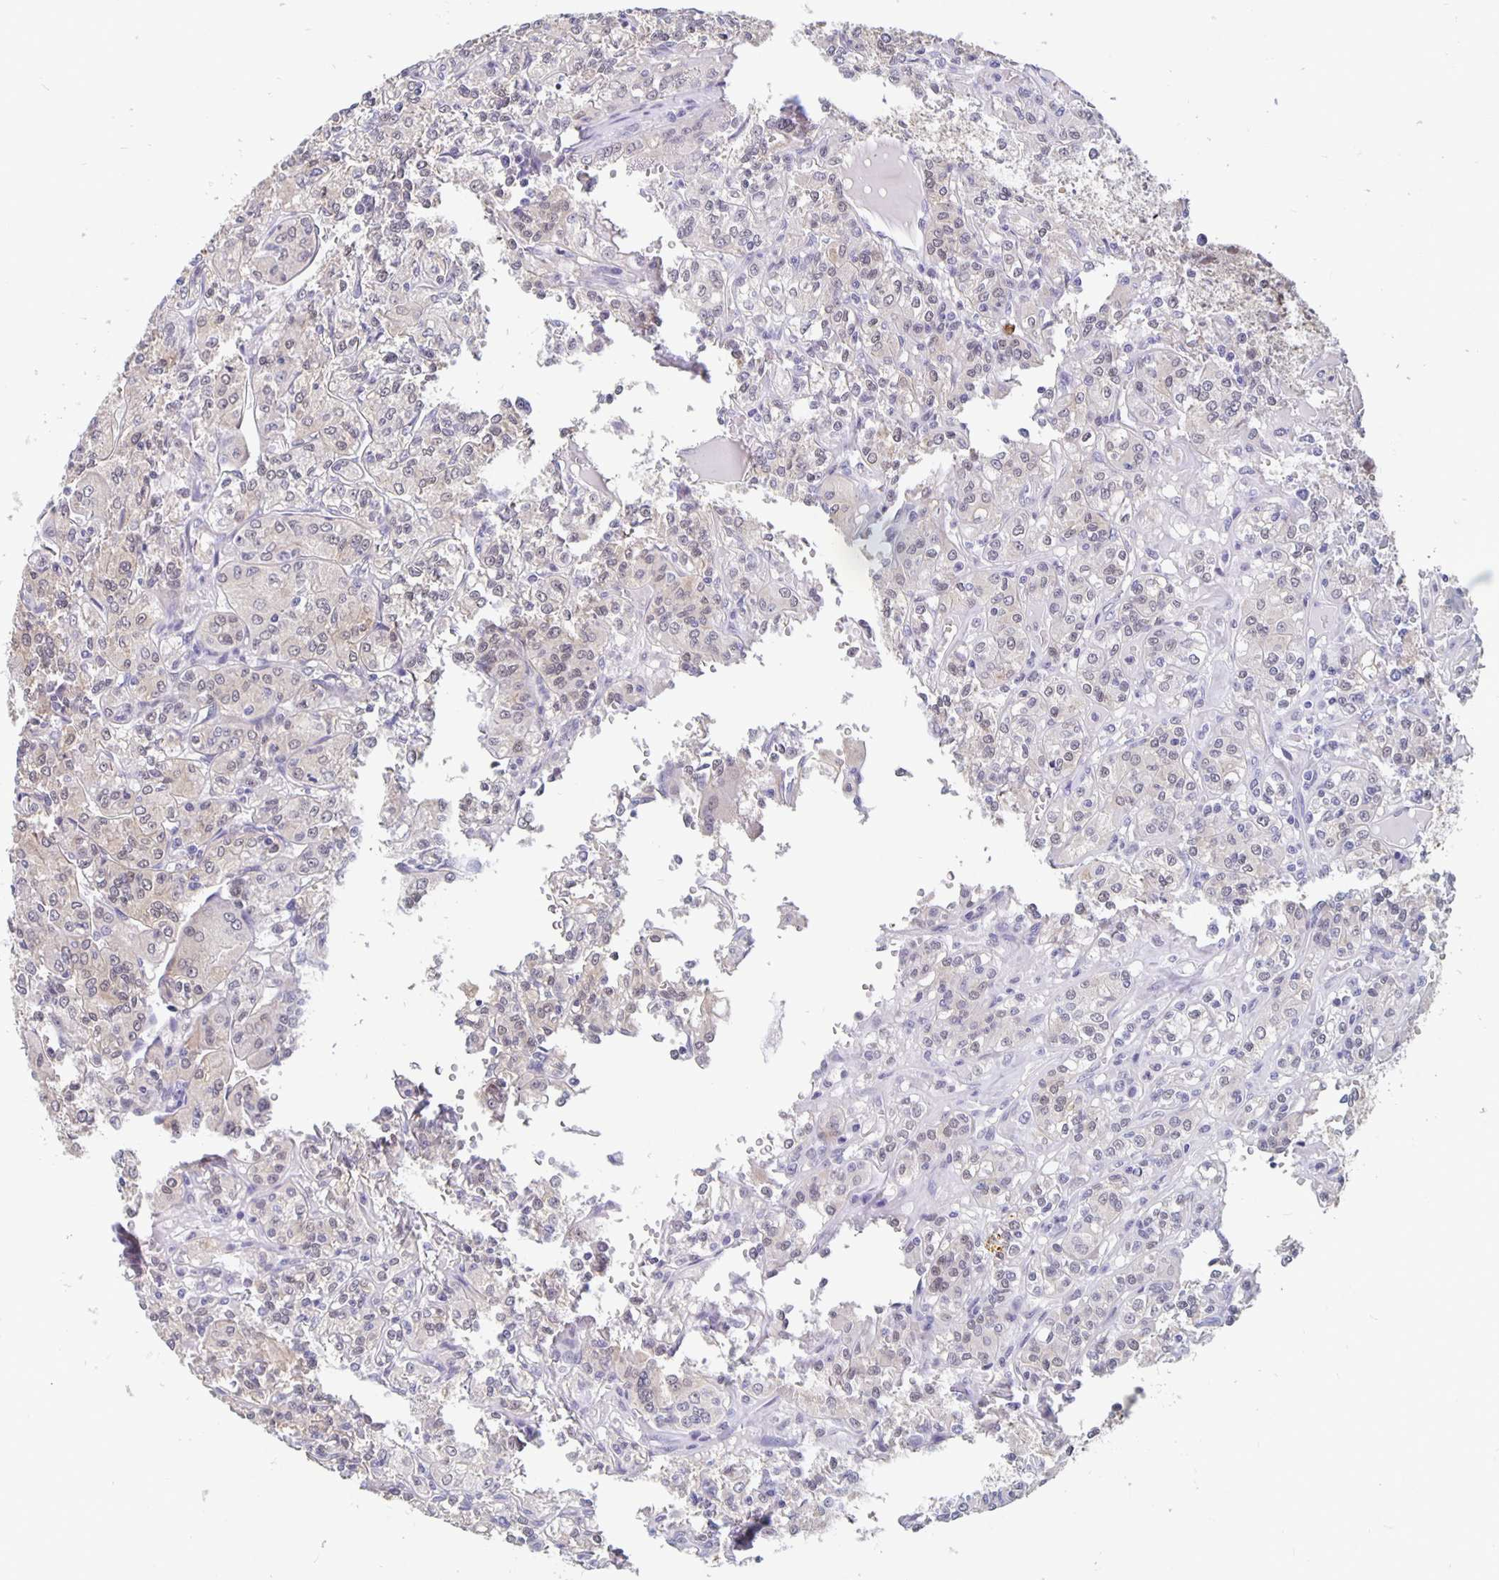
{"staining": {"intensity": "weak", "quantity": "<25%", "location": "nuclear"}, "tissue": "renal cancer", "cell_type": "Tumor cells", "image_type": "cancer", "snomed": [{"axis": "morphology", "description": "Adenocarcinoma, NOS"}, {"axis": "topography", "description": "Kidney"}], "caption": "DAB immunohistochemical staining of human renal adenocarcinoma reveals no significant positivity in tumor cells.", "gene": "ZNF691", "patient": {"sex": "male", "age": 36}}